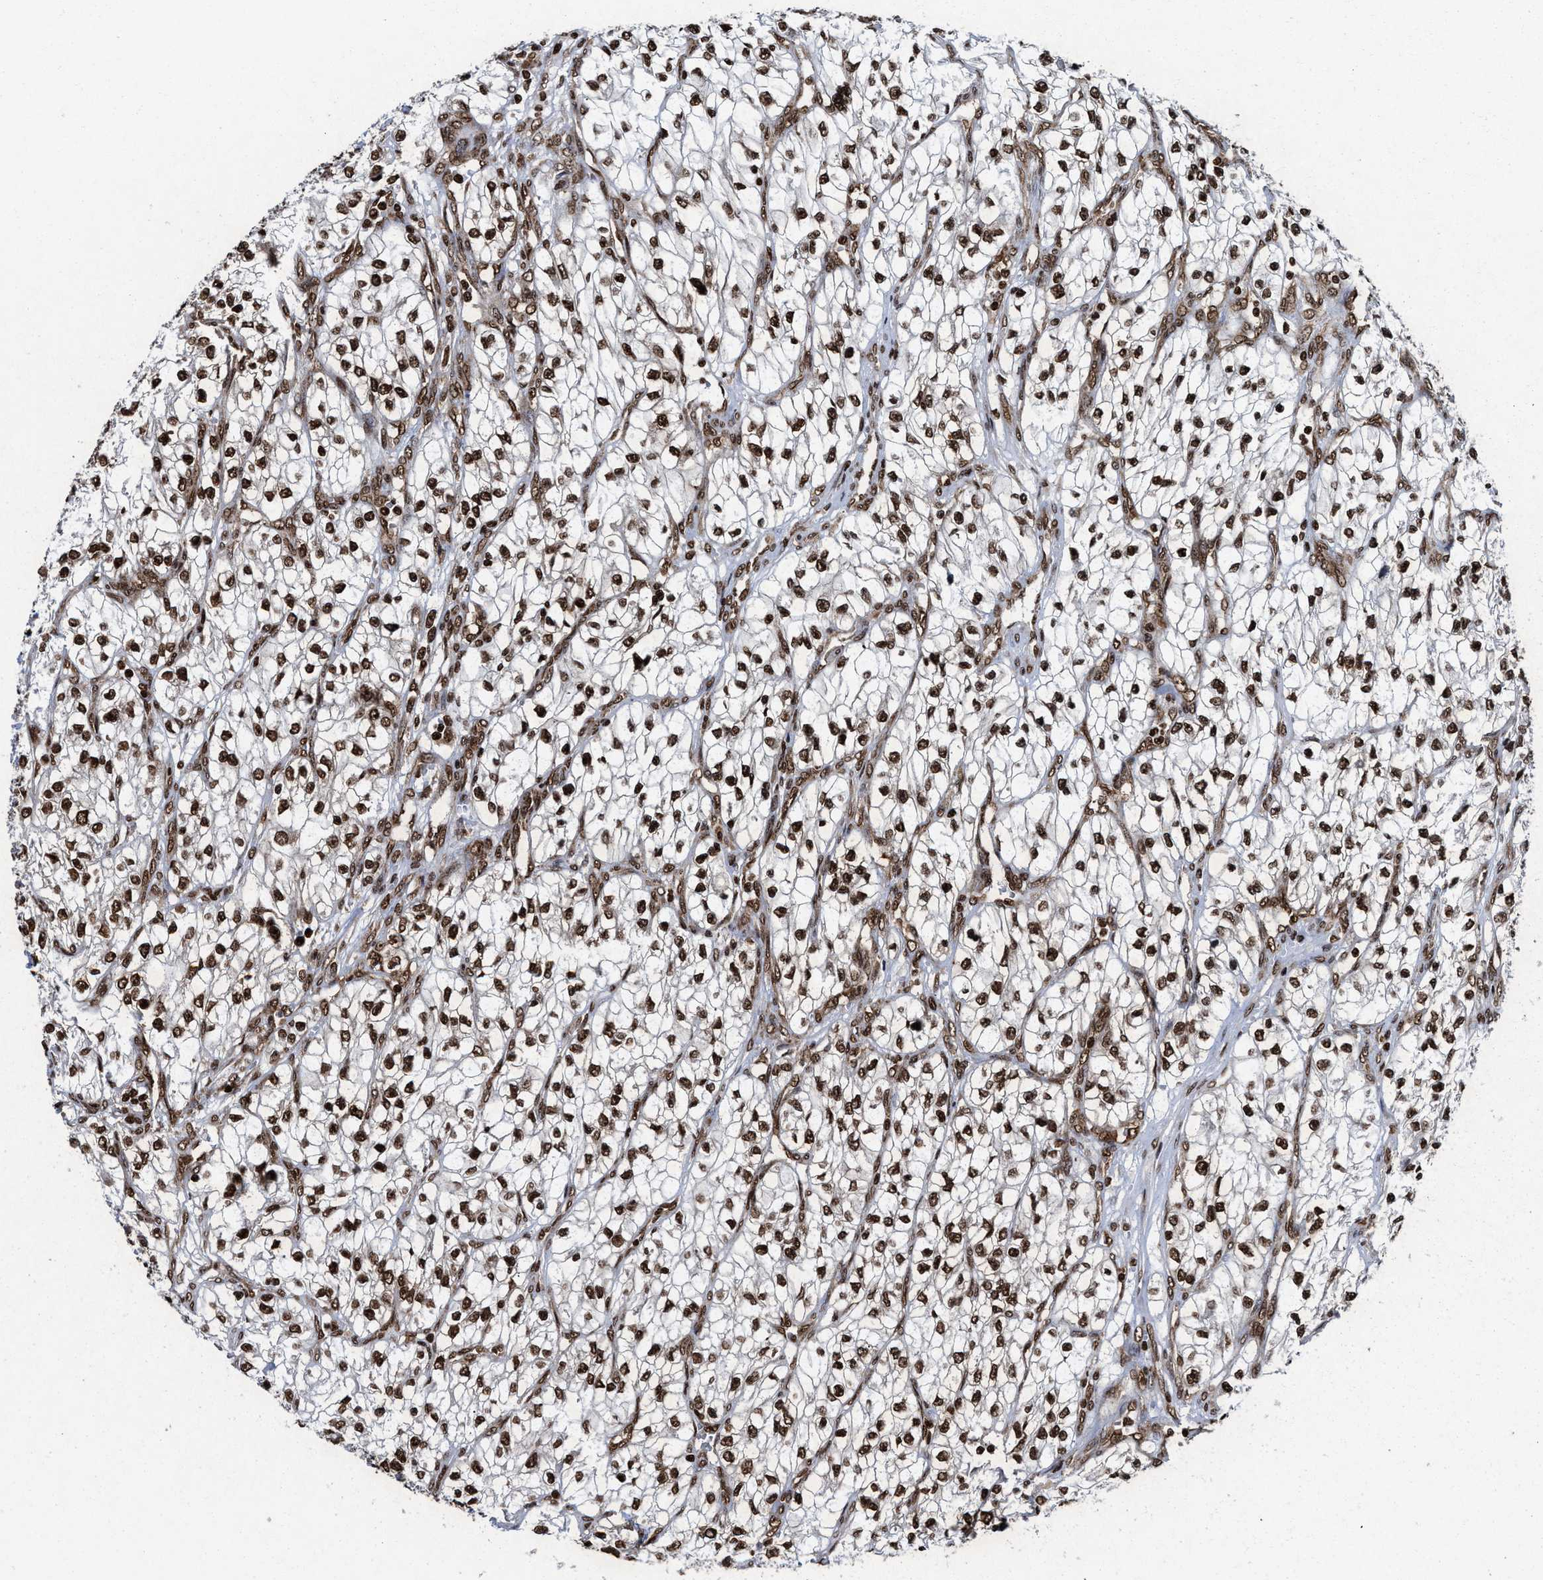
{"staining": {"intensity": "strong", "quantity": ">75%", "location": "nuclear"}, "tissue": "renal cancer", "cell_type": "Tumor cells", "image_type": "cancer", "snomed": [{"axis": "morphology", "description": "Adenocarcinoma, NOS"}, {"axis": "topography", "description": "Kidney"}], "caption": "Human renal cancer stained for a protein (brown) displays strong nuclear positive expression in approximately >75% of tumor cells.", "gene": "ALYREF", "patient": {"sex": "female", "age": 57}}